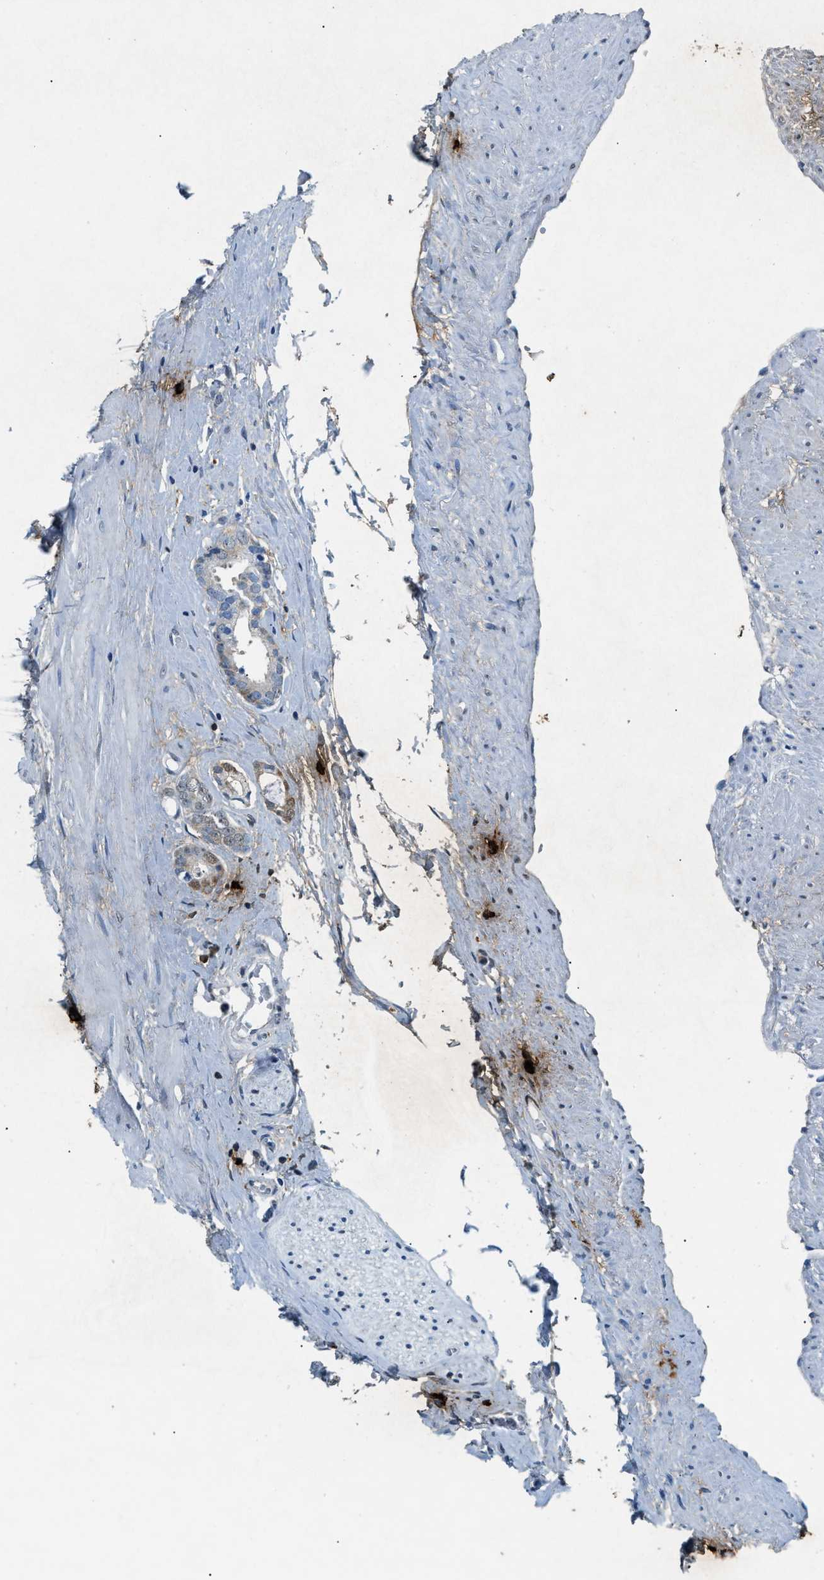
{"staining": {"intensity": "moderate", "quantity": "<25%", "location": "cytoplasmic/membranous,nuclear"}, "tissue": "prostate cancer", "cell_type": "Tumor cells", "image_type": "cancer", "snomed": [{"axis": "morphology", "description": "Adenocarcinoma, Low grade"}, {"axis": "topography", "description": "Prostate"}], "caption": "Prostate cancer (adenocarcinoma (low-grade)) tissue displays moderate cytoplasmic/membranous and nuclear staining in about <25% of tumor cells, visualized by immunohistochemistry.", "gene": "TPSAB1", "patient": {"sex": "male", "age": 53}}